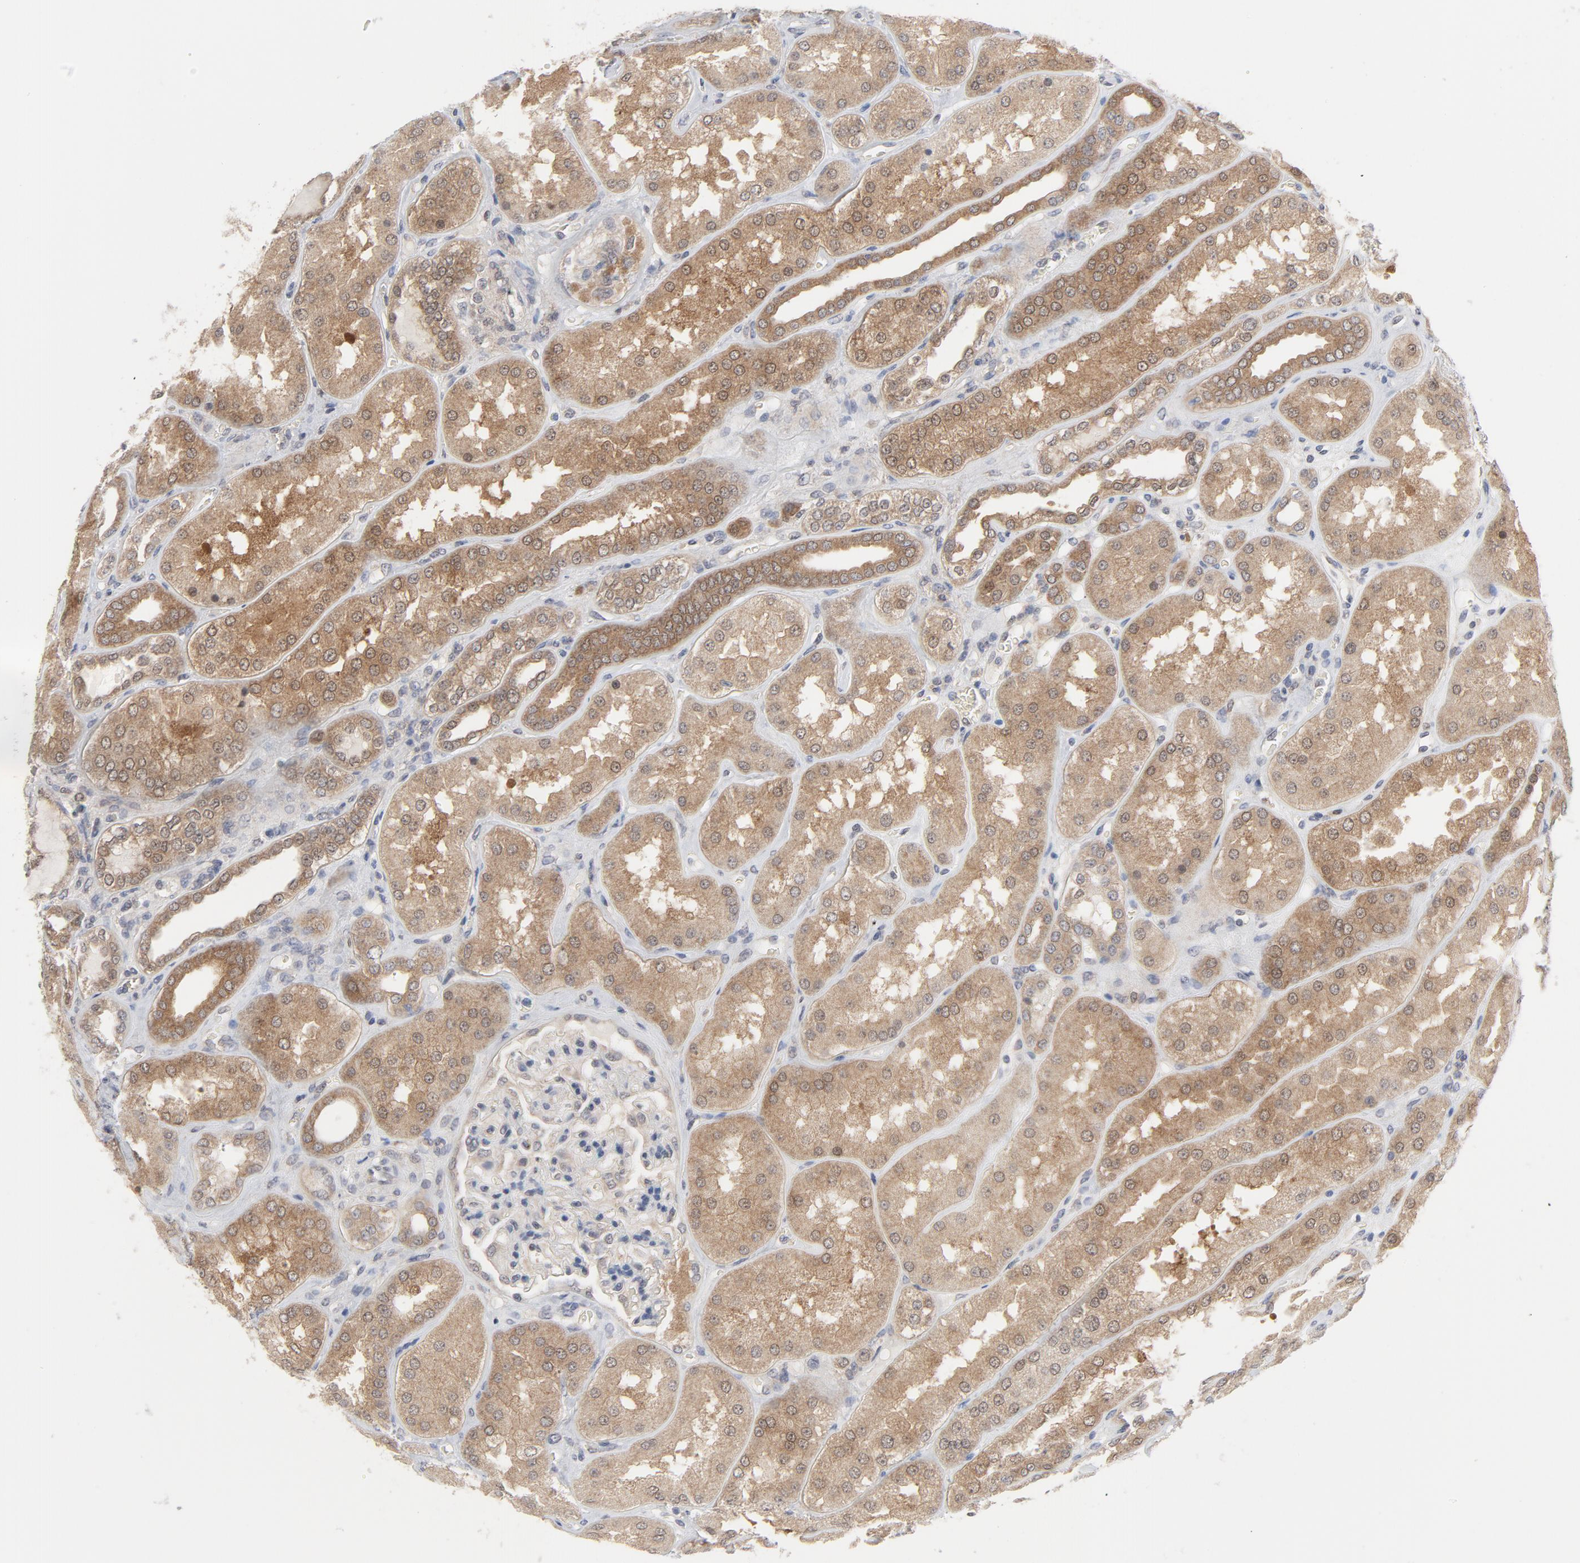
{"staining": {"intensity": "weak", "quantity": ">75%", "location": "cytoplasmic/membranous"}, "tissue": "kidney", "cell_type": "Cells in glomeruli", "image_type": "normal", "snomed": [{"axis": "morphology", "description": "Normal tissue, NOS"}, {"axis": "topography", "description": "Kidney"}], "caption": "Immunohistochemical staining of unremarkable kidney reveals >75% levels of weak cytoplasmic/membranous protein staining in approximately >75% of cells in glomeruli. (brown staining indicates protein expression, while blue staining denotes nuclei).", "gene": "PRDX1", "patient": {"sex": "female", "age": 56}}